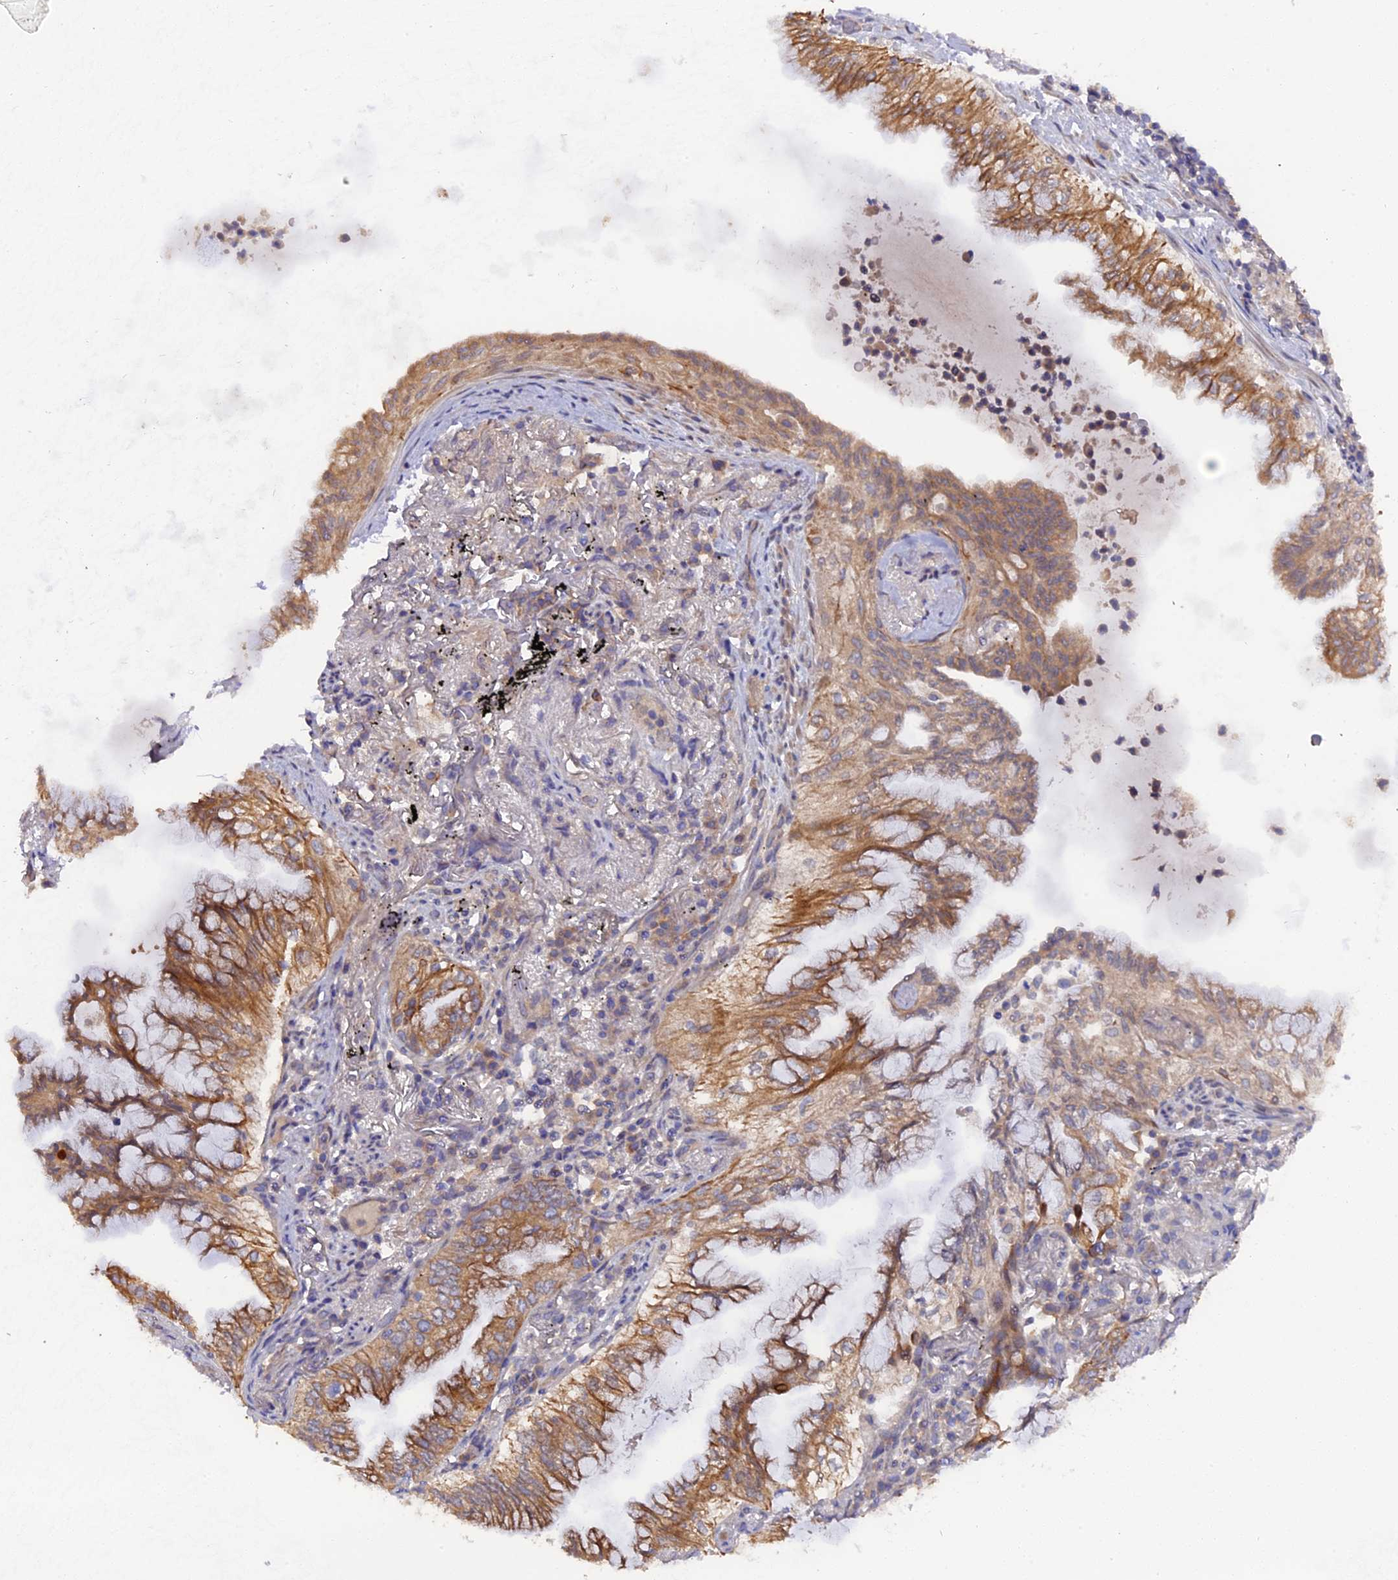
{"staining": {"intensity": "moderate", "quantity": "25%-75%", "location": "cytoplasmic/membranous"}, "tissue": "lung cancer", "cell_type": "Tumor cells", "image_type": "cancer", "snomed": [{"axis": "morphology", "description": "Adenocarcinoma, NOS"}, {"axis": "topography", "description": "Lung"}], "caption": "There is medium levels of moderate cytoplasmic/membranous positivity in tumor cells of adenocarcinoma (lung), as demonstrated by immunohistochemical staining (brown color).", "gene": "ZCCHC2", "patient": {"sex": "female", "age": 70}}